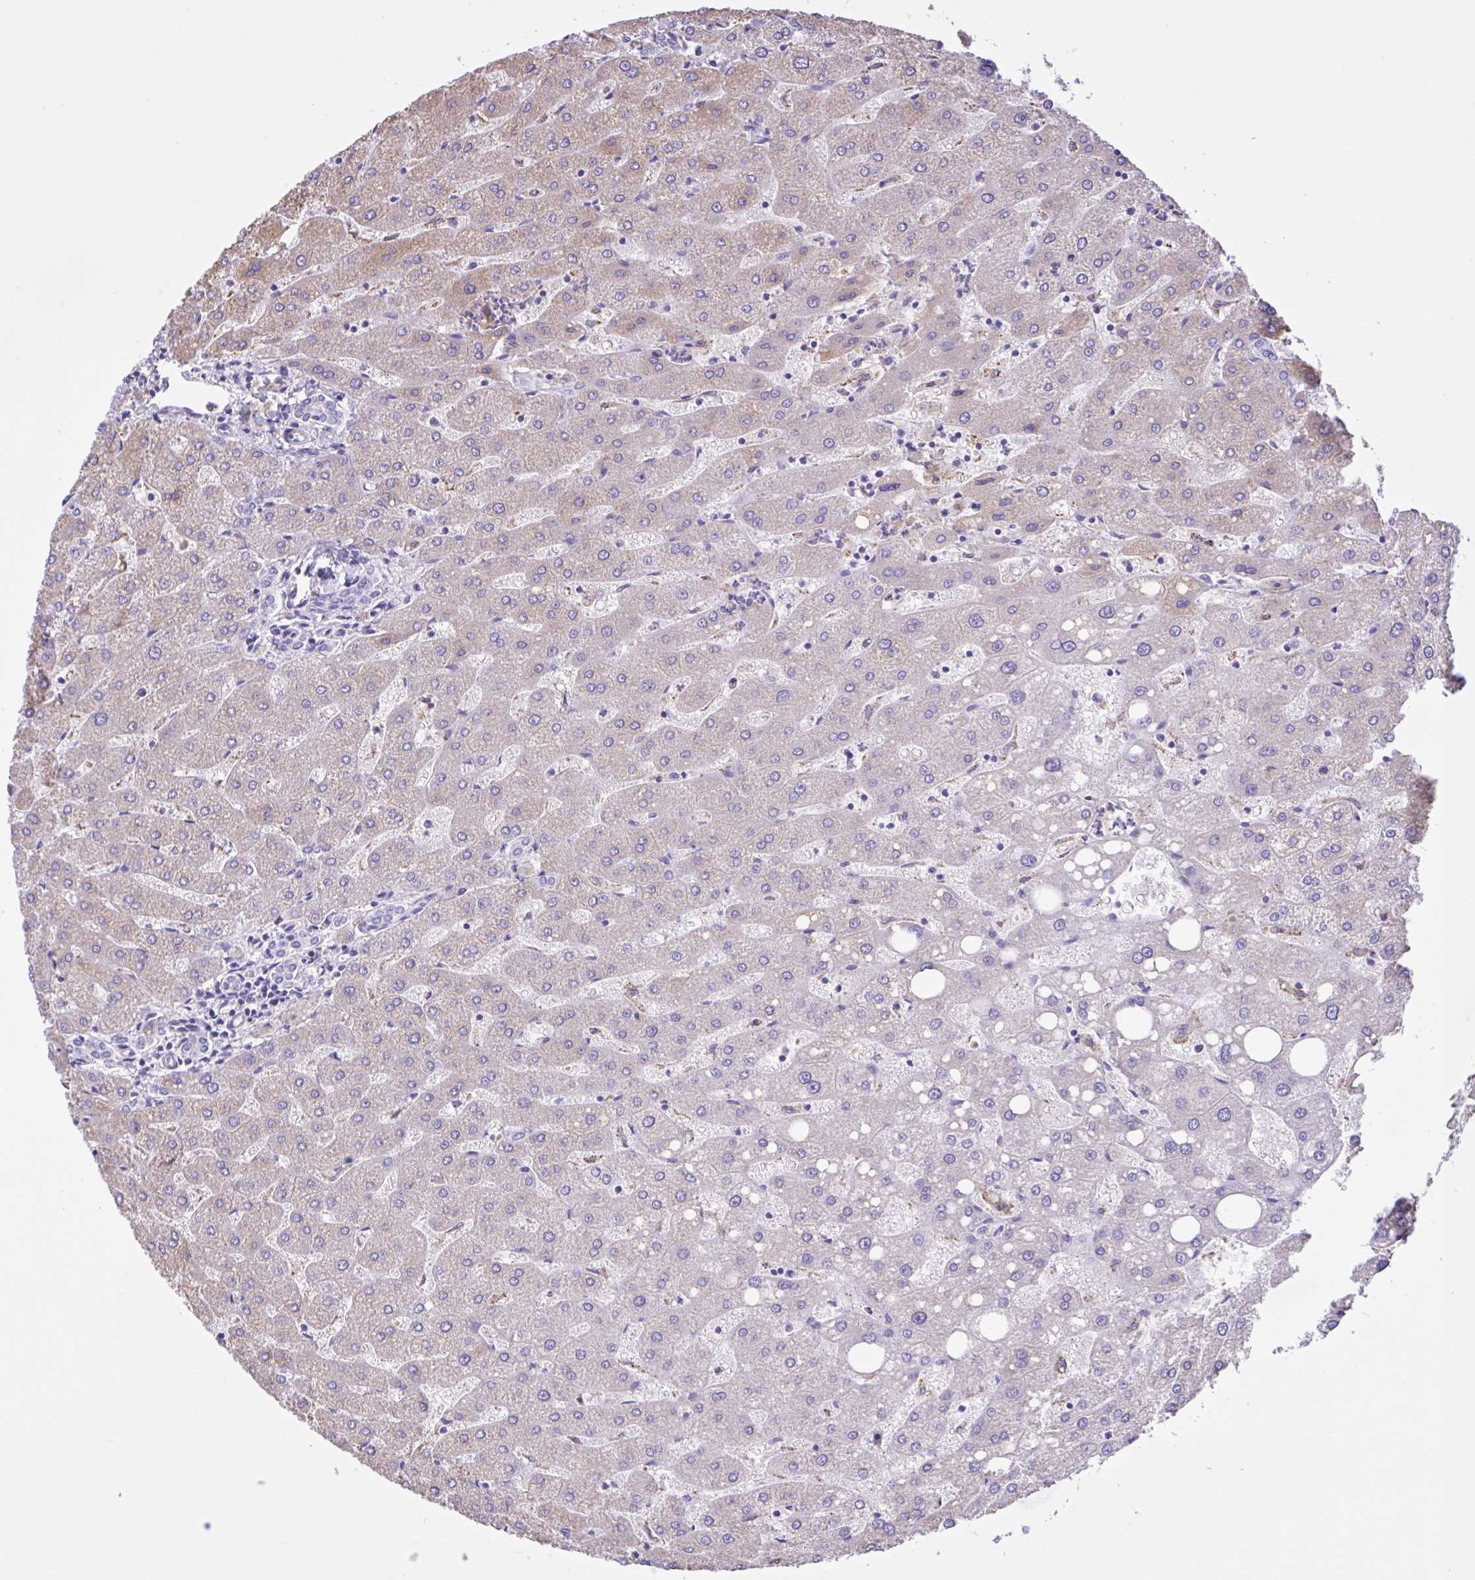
{"staining": {"intensity": "negative", "quantity": "none", "location": "none"}, "tissue": "liver", "cell_type": "Cholangiocytes", "image_type": "normal", "snomed": [{"axis": "morphology", "description": "Normal tissue, NOS"}, {"axis": "topography", "description": "Liver"}], "caption": "DAB (3,3'-diaminobenzidine) immunohistochemical staining of normal human liver displays no significant staining in cholangiocytes.", "gene": "LARGE2", "patient": {"sex": "male", "age": 67}}